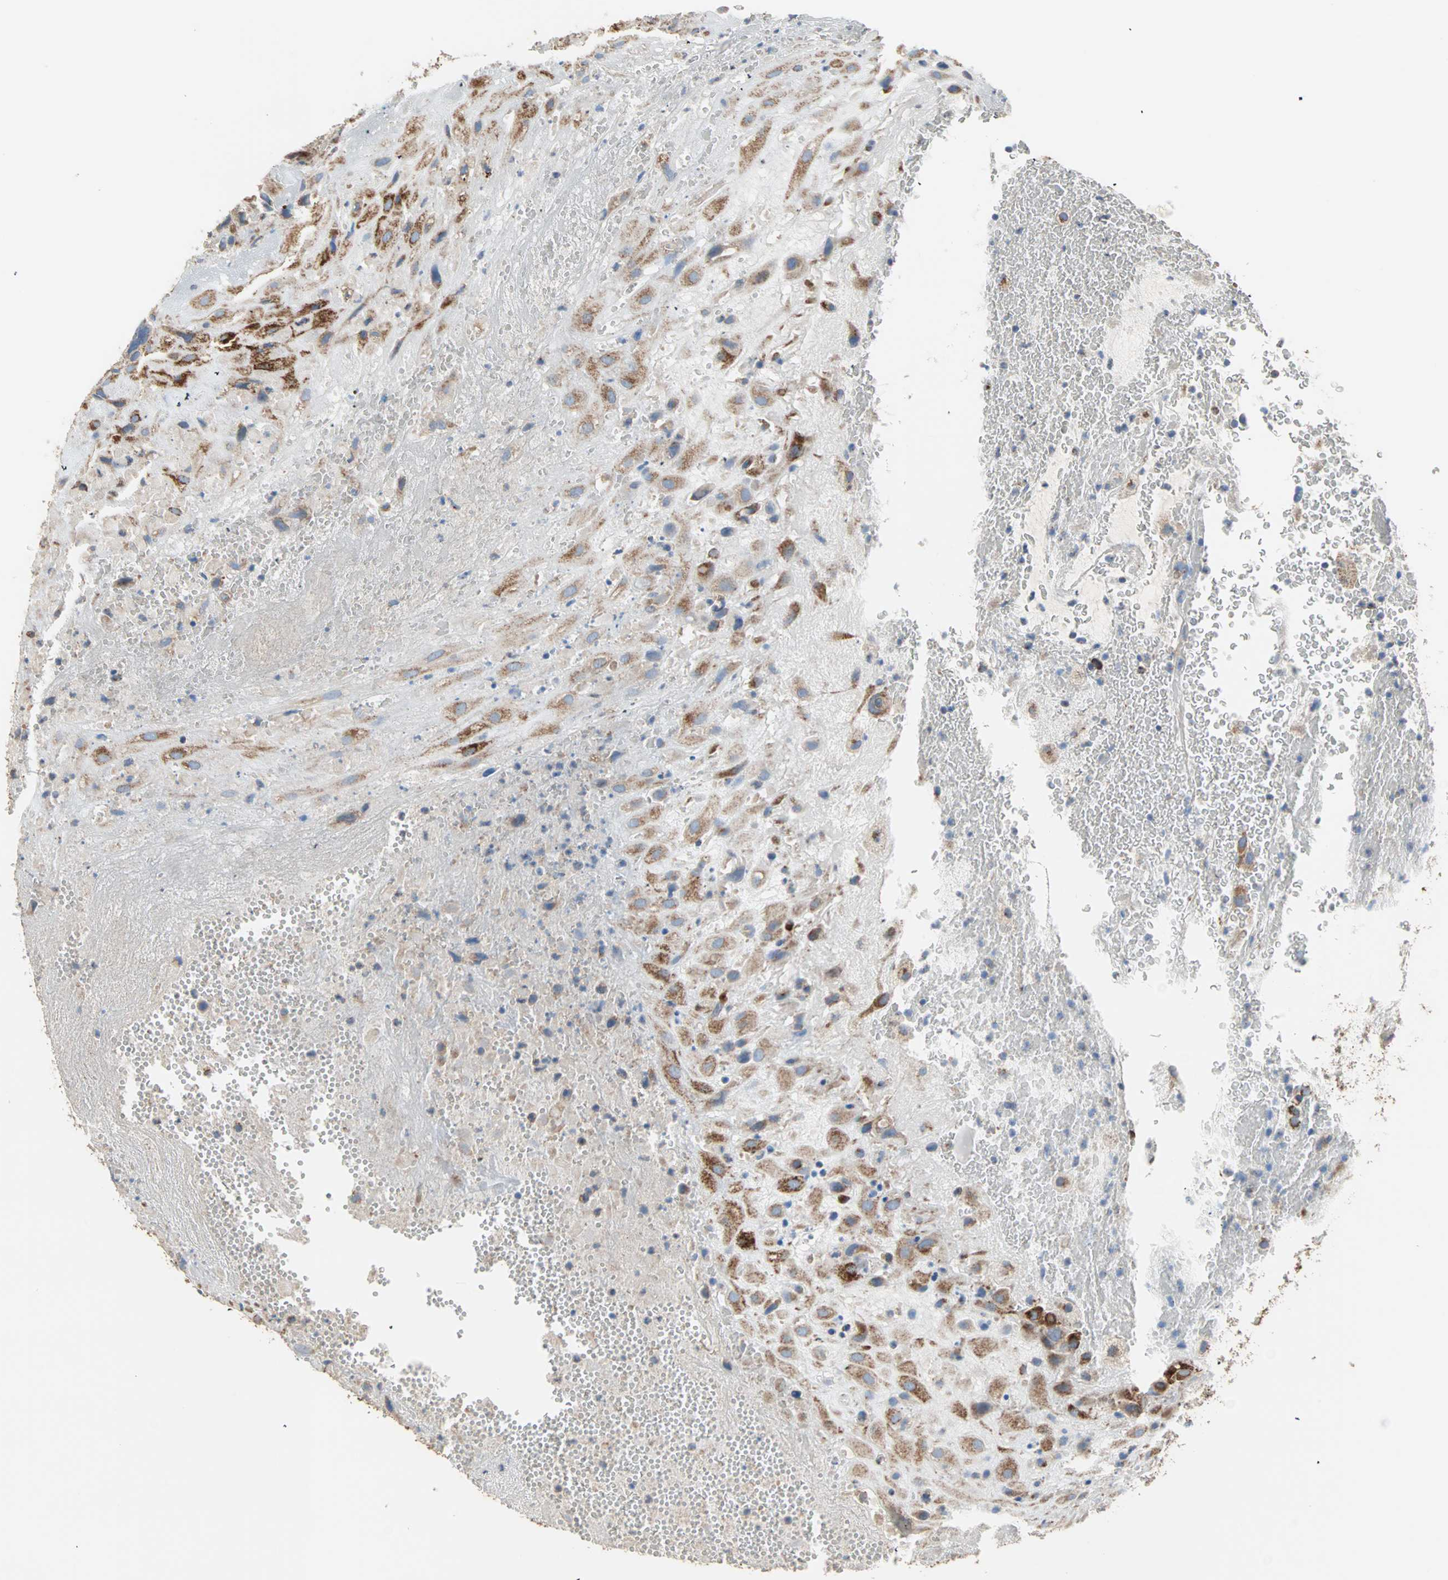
{"staining": {"intensity": "strong", "quantity": ">75%", "location": "cytoplasmic/membranous"}, "tissue": "placenta", "cell_type": "Decidual cells", "image_type": "normal", "snomed": [{"axis": "morphology", "description": "Normal tissue, NOS"}, {"axis": "topography", "description": "Placenta"}], "caption": "Protein expression analysis of normal placenta exhibits strong cytoplasmic/membranous positivity in about >75% of decidual cells. (Brightfield microscopy of DAB IHC at high magnification).", "gene": "TST", "patient": {"sex": "female", "age": 19}}